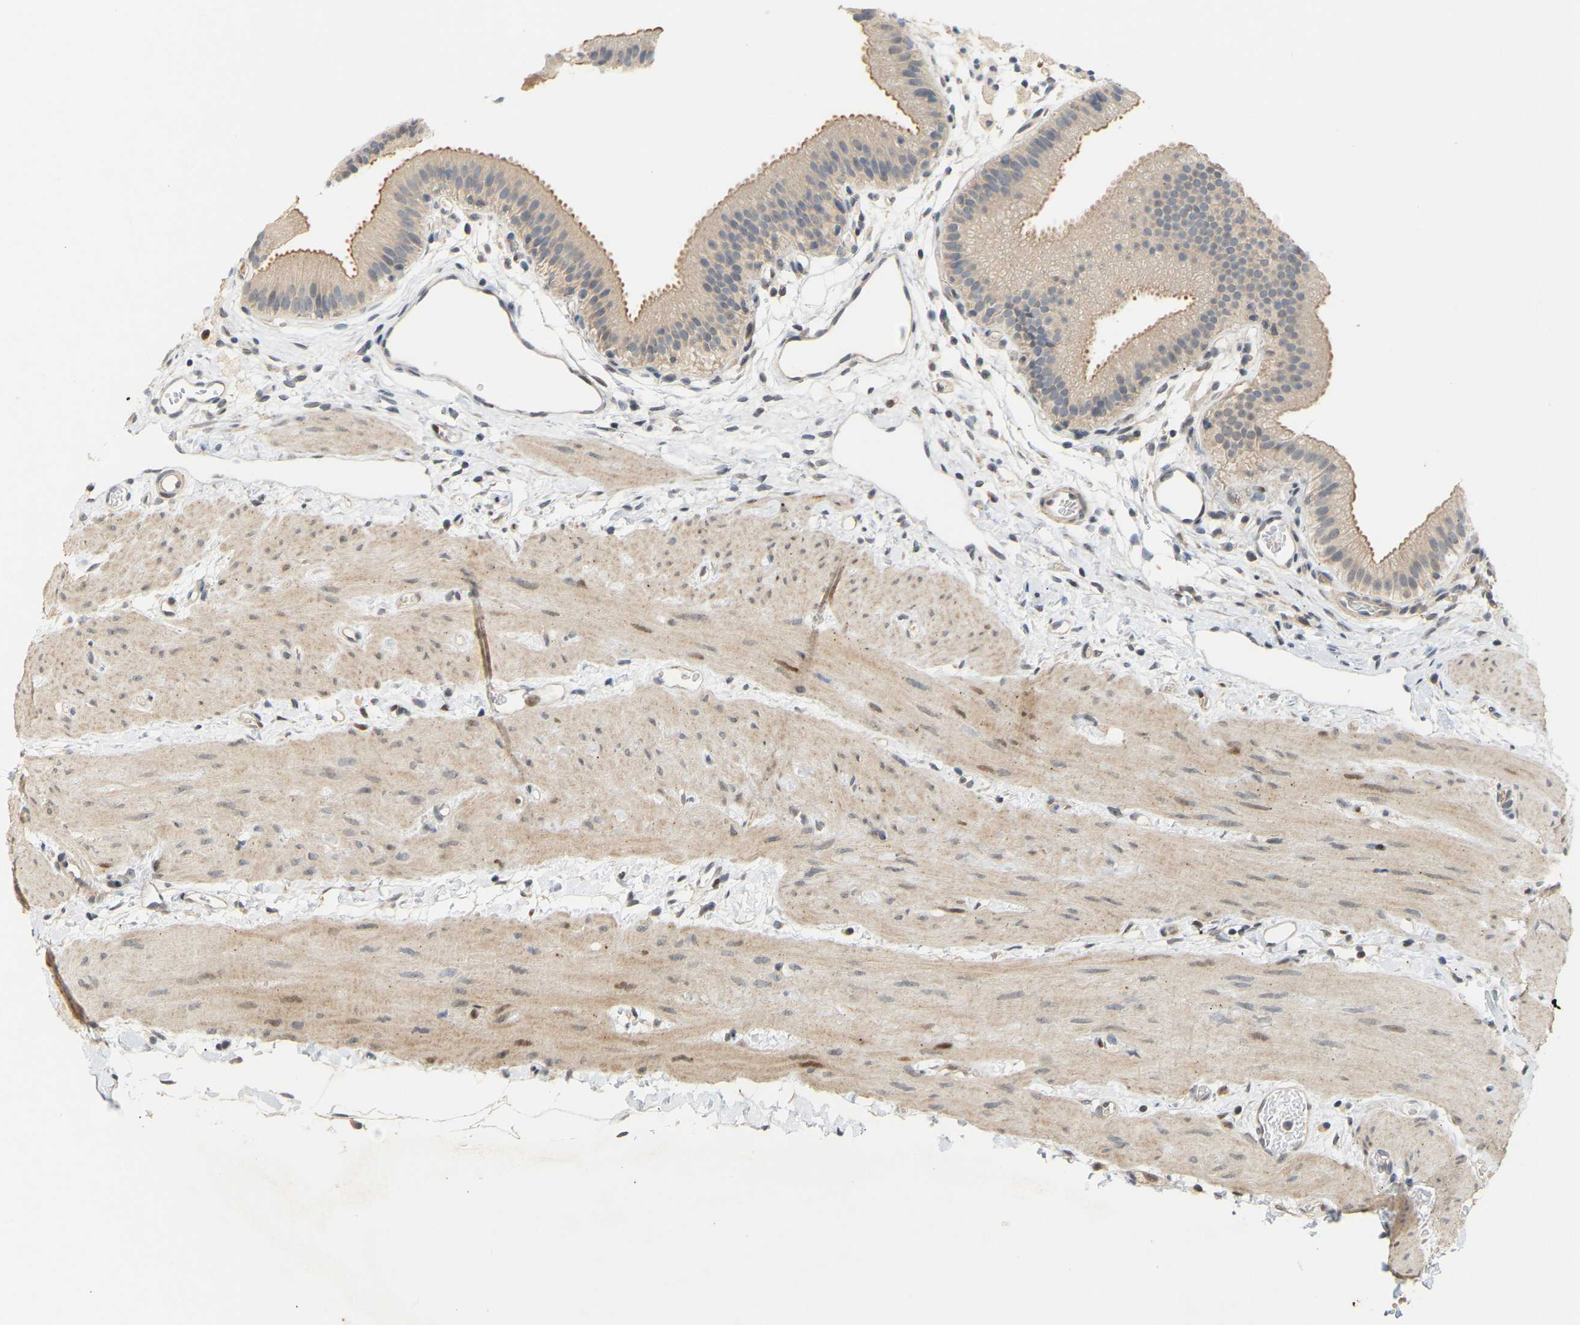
{"staining": {"intensity": "moderate", "quantity": ">75%", "location": "cytoplasmic/membranous,nuclear"}, "tissue": "gallbladder", "cell_type": "Glandular cells", "image_type": "normal", "snomed": [{"axis": "morphology", "description": "Normal tissue, NOS"}, {"axis": "topography", "description": "Gallbladder"}], "caption": "Glandular cells exhibit medium levels of moderate cytoplasmic/membranous,nuclear expression in approximately >75% of cells in normal gallbladder.", "gene": "PTPN4", "patient": {"sex": "female", "age": 26}}